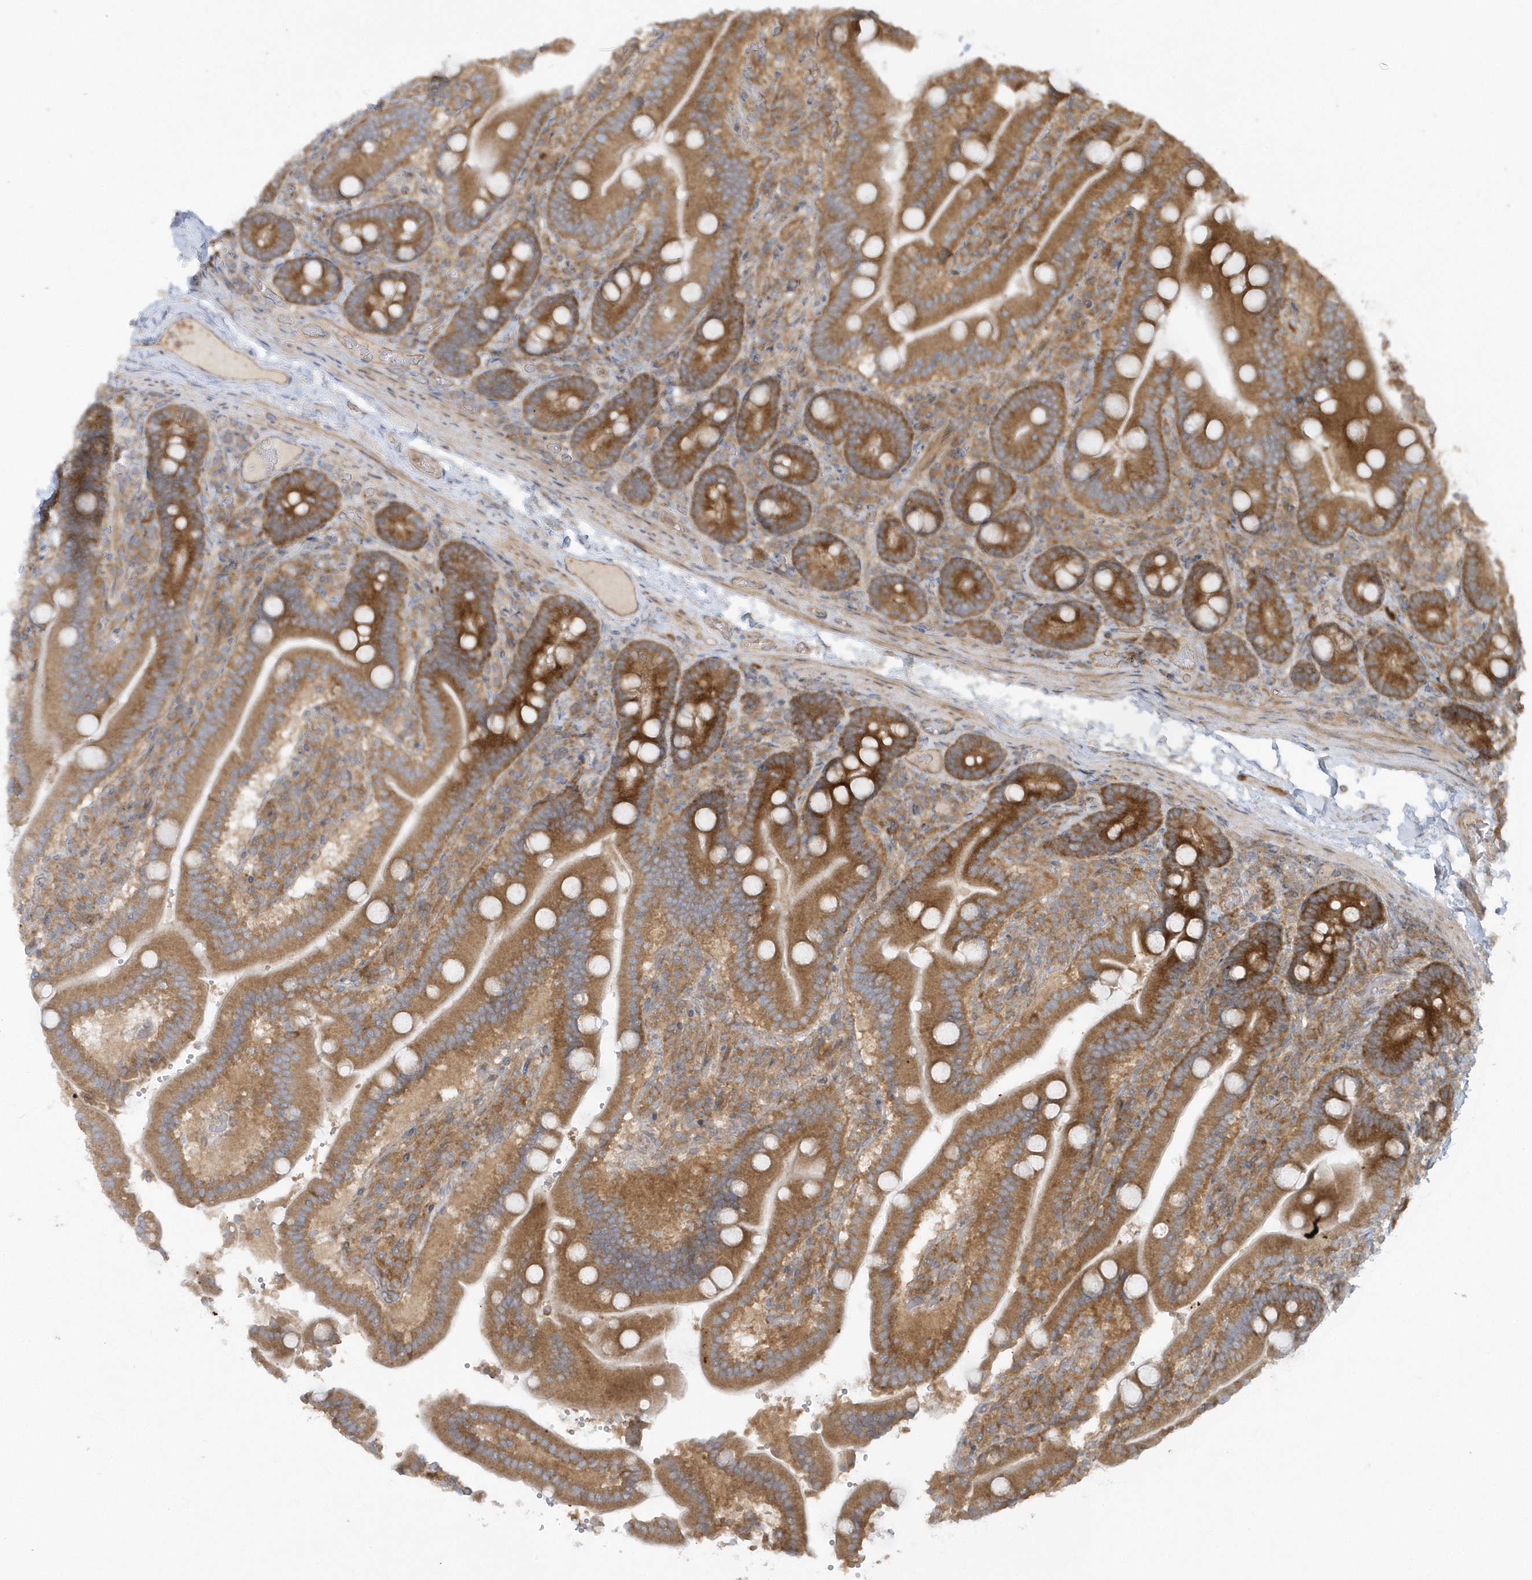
{"staining": {"intensity": "moderate", "quantity": ">75%", "location": "cytoplasmic/membranous"}, "tissue": "duodenum", "cell_type": "Glandular cells", "image_type": "normal", "snomed": [{"axis": "morphology", "description": "Normal tissue, NOS"}, {"axis": "topography", "description": "Duodenum"}], "caption": "DAB (3,3'-diaminobenzidine) immunohistochemical staining of unremarkable human duodenum shows moderate cytoplasmic/membranous protein expression in about >75% of glandular cells. (IHC, brightfield microscopy, high magnification).", "gene": "CNOT10", "patient": {"sex": "female", "age": 62}}